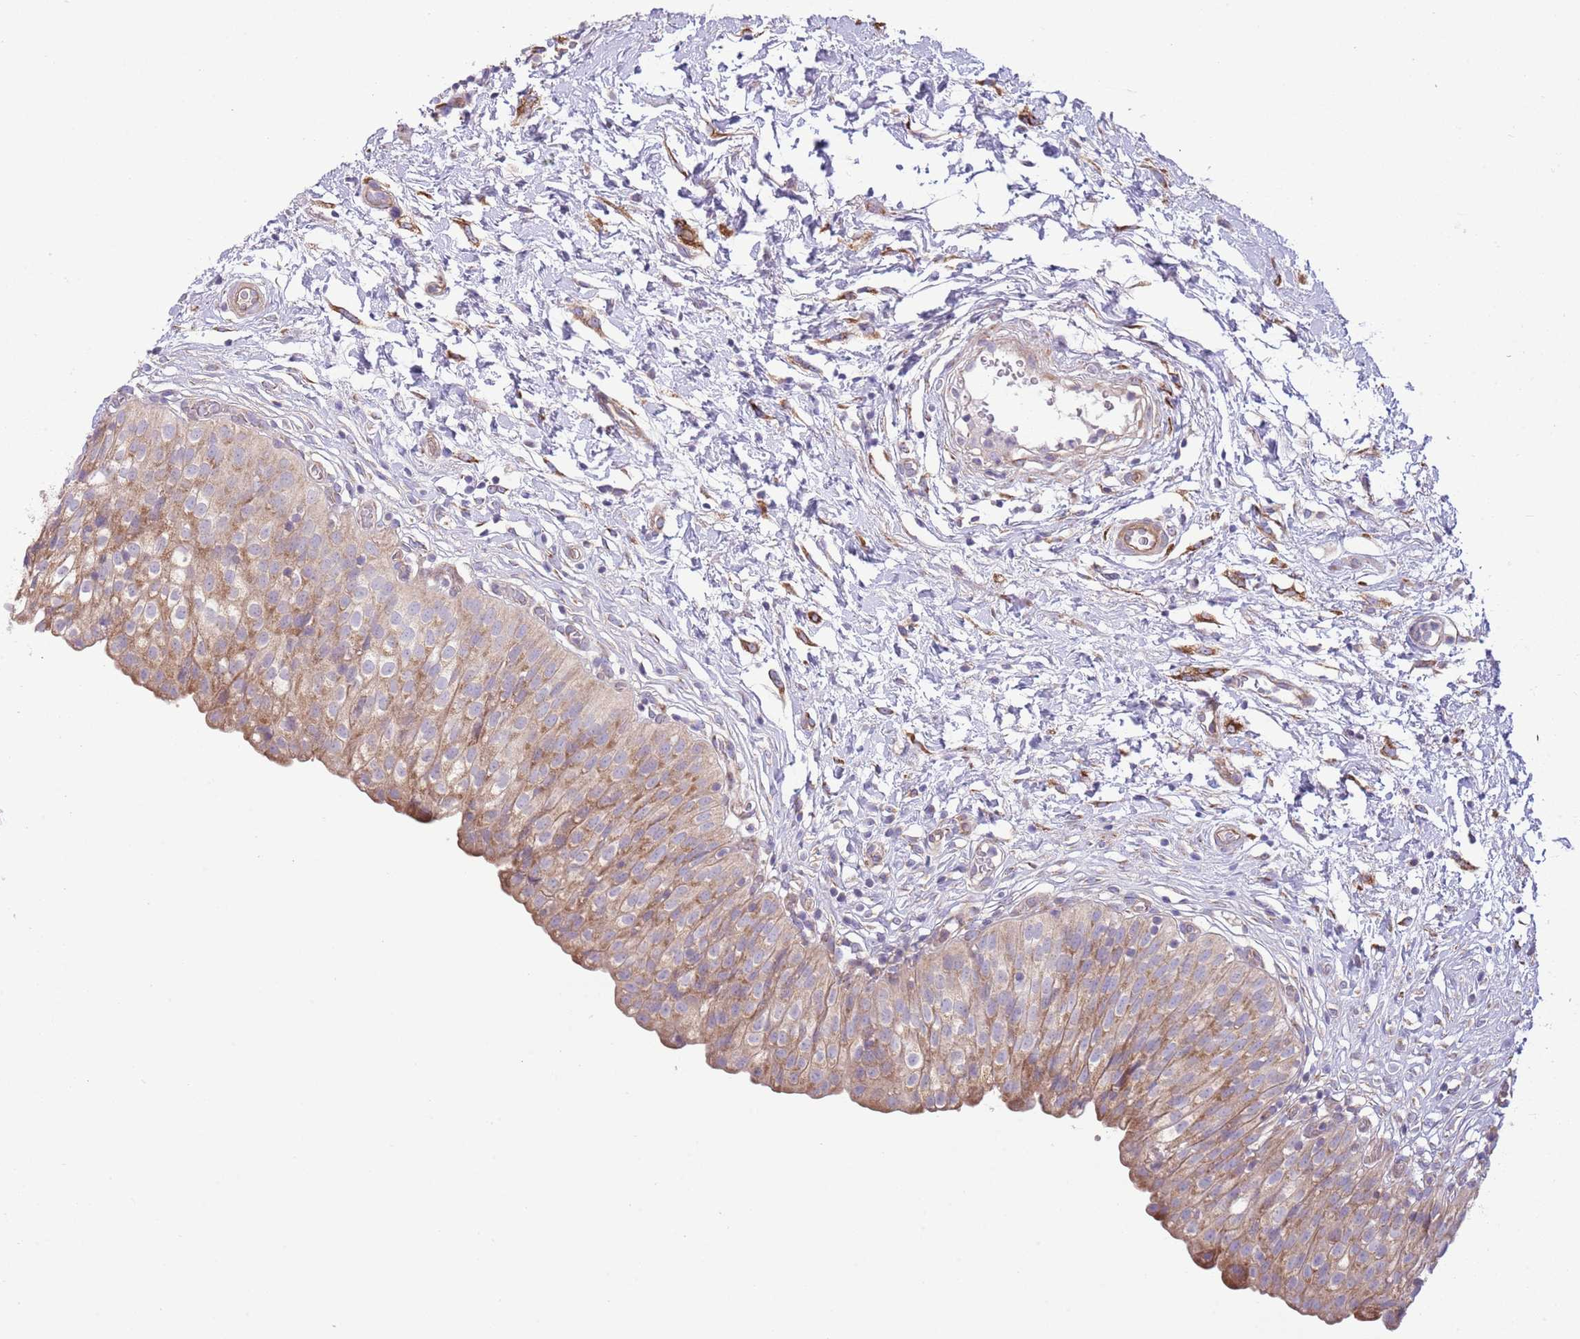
{"staining": {"intensity": "moderate", "quantity": ">75%", "location": "cytoplasmic/membranous"}, "tissue": "urinary bladder", "cell_type": "Urothelial cells", "image_type": "normal", "snomed": [{"axis": "morphology", "description": "Normal tissue, NOS"}, {"axis": "topography", "description": "Urinary bladder"}], "caption": "Brown immunohistochemical staining in unremarkable urinary bladder demonstrates moderate cytoplasmic/membranous expression in approximately >75% of urothelial cells.", "gene": "TOMM5", "patient": {"sex": "male", "age": 55}}